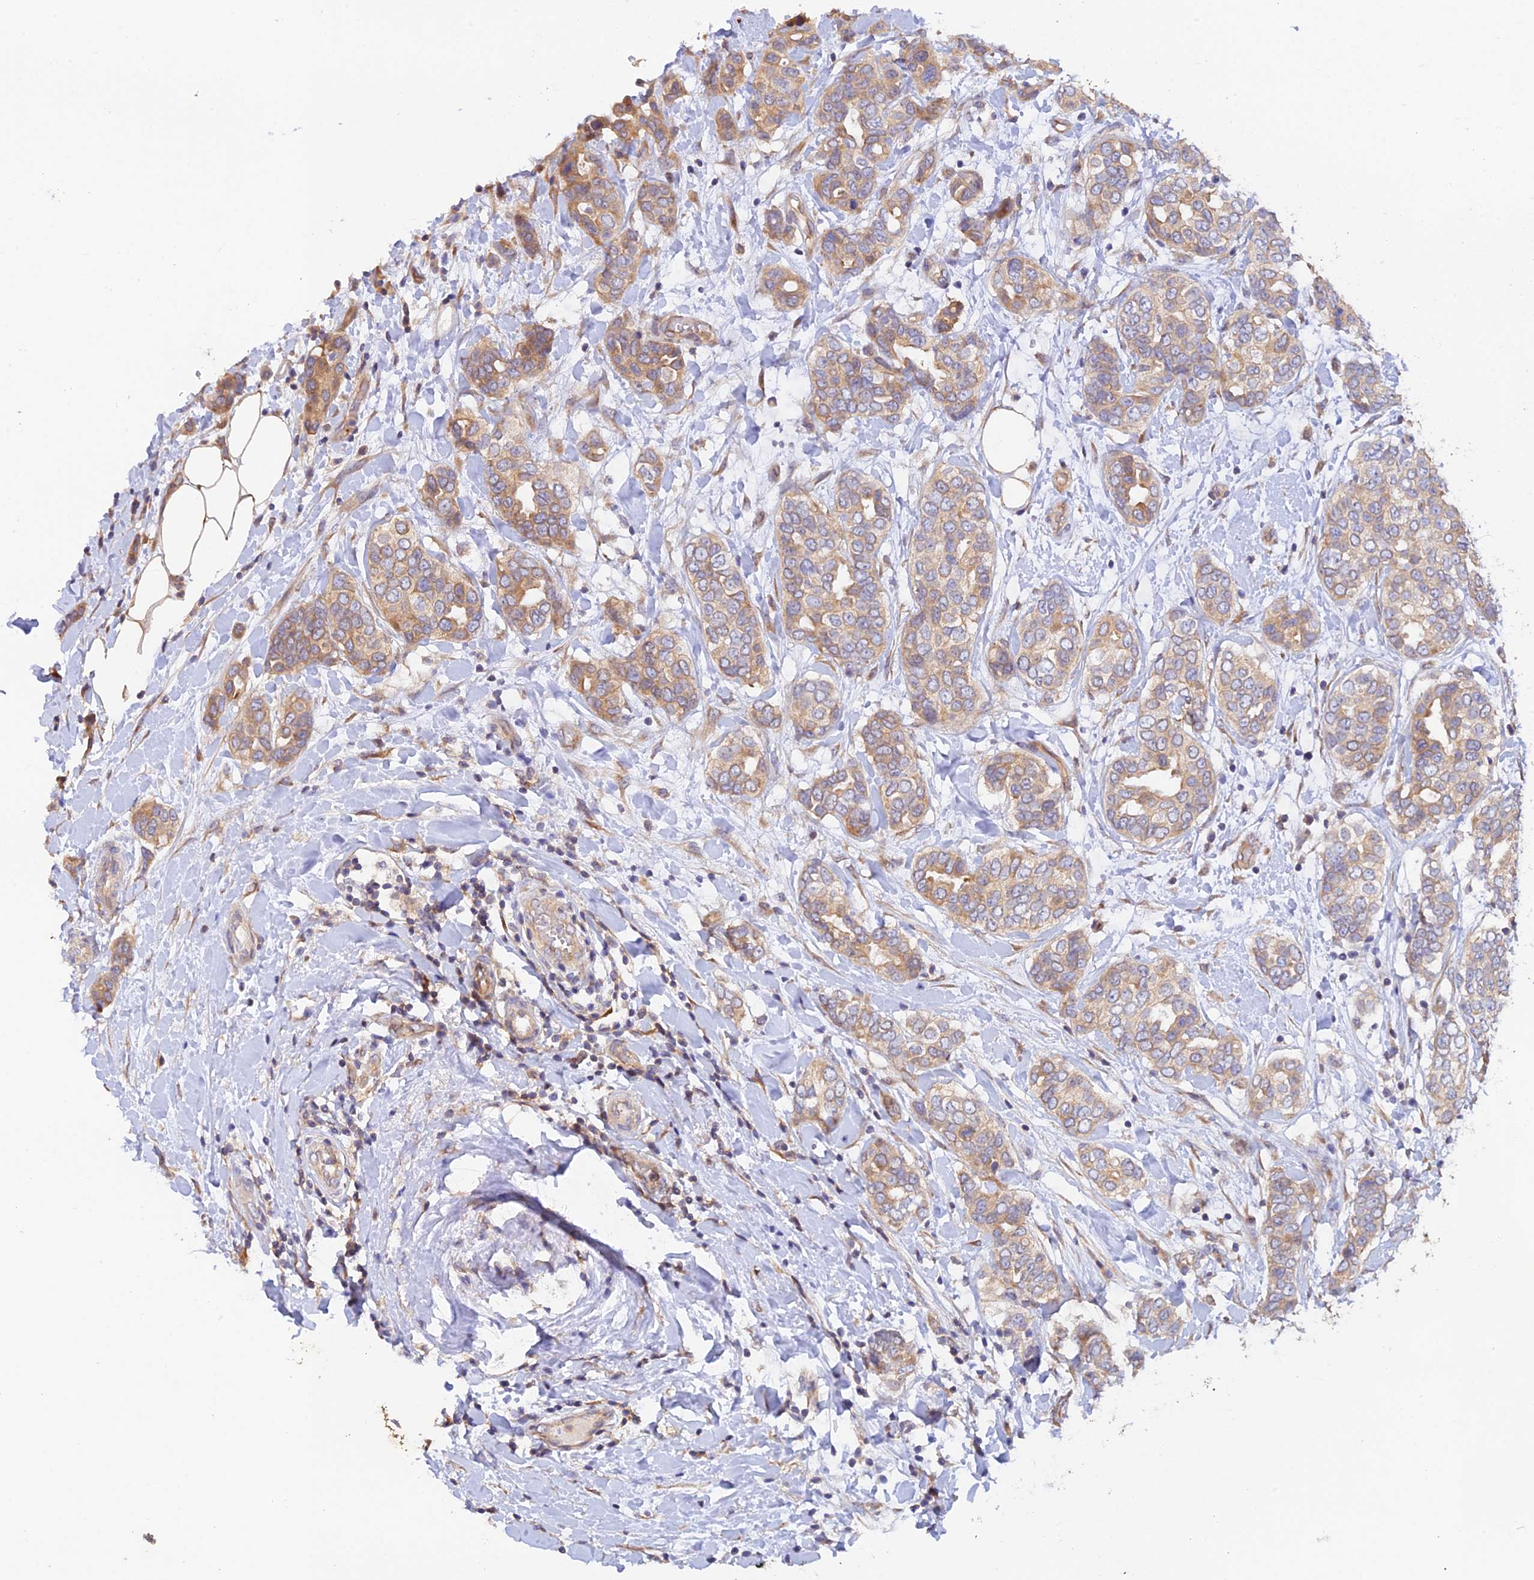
{"staining": {"intensity": "moderate", "quantity": "25%-75%", "location": "cytoplasmic/membranous"}, "tissue": "breast cancer", "cell_type": "Tumor cells", "image_type": "cancer", "snomed": [{"axis": "morphology", "description": "Lobular carcinoma"}, {"axis": "topography", "description": "Breast"}], "caption": "Breast cancer was stained to show a protein in brown. There is medium levels of moderate cytoplasmic/membranous staining in about 25%-75% of tumor cells.", "gene": "MYO9A", "patient": {"sex": "female", "age": 51}}